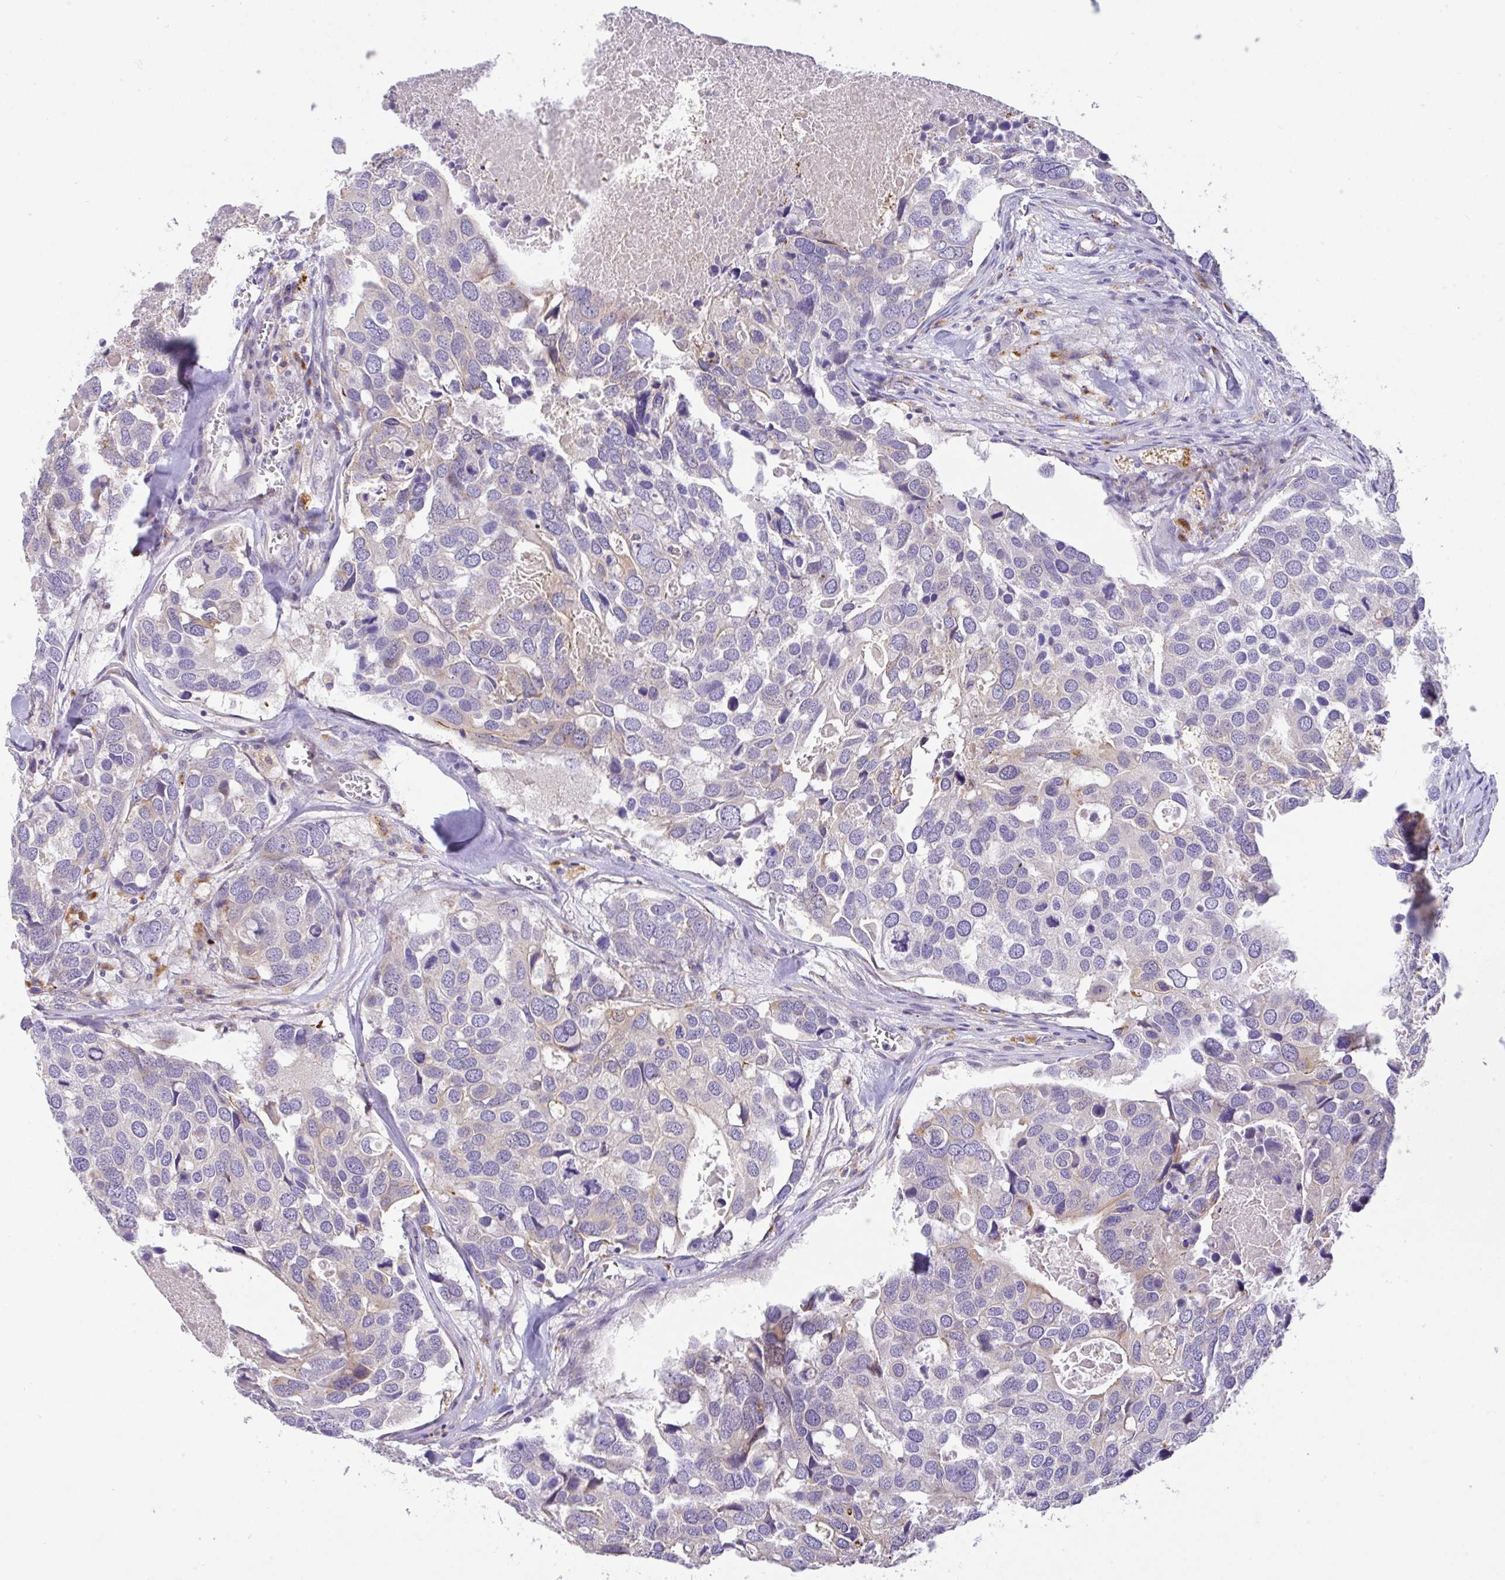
{"staining": {"intensity": "negative", "quantity": "none", "location": "none"}, "tissue": "breast cancer", "cell_type": "Tumor cells", "image_type": "cancer", "snomed": [{"axis": "morphology", "description": "Duct carcinoma"}, {"axis": "topography", "description": "Breast"}], "caption": "This is an immunohistochemistry micrograph of human breast cancer (invasive ductal carcinoma). There is no expression in tumor cells.", "gene": "EPN3", "patient": {"sex": "female", "age": 83}}